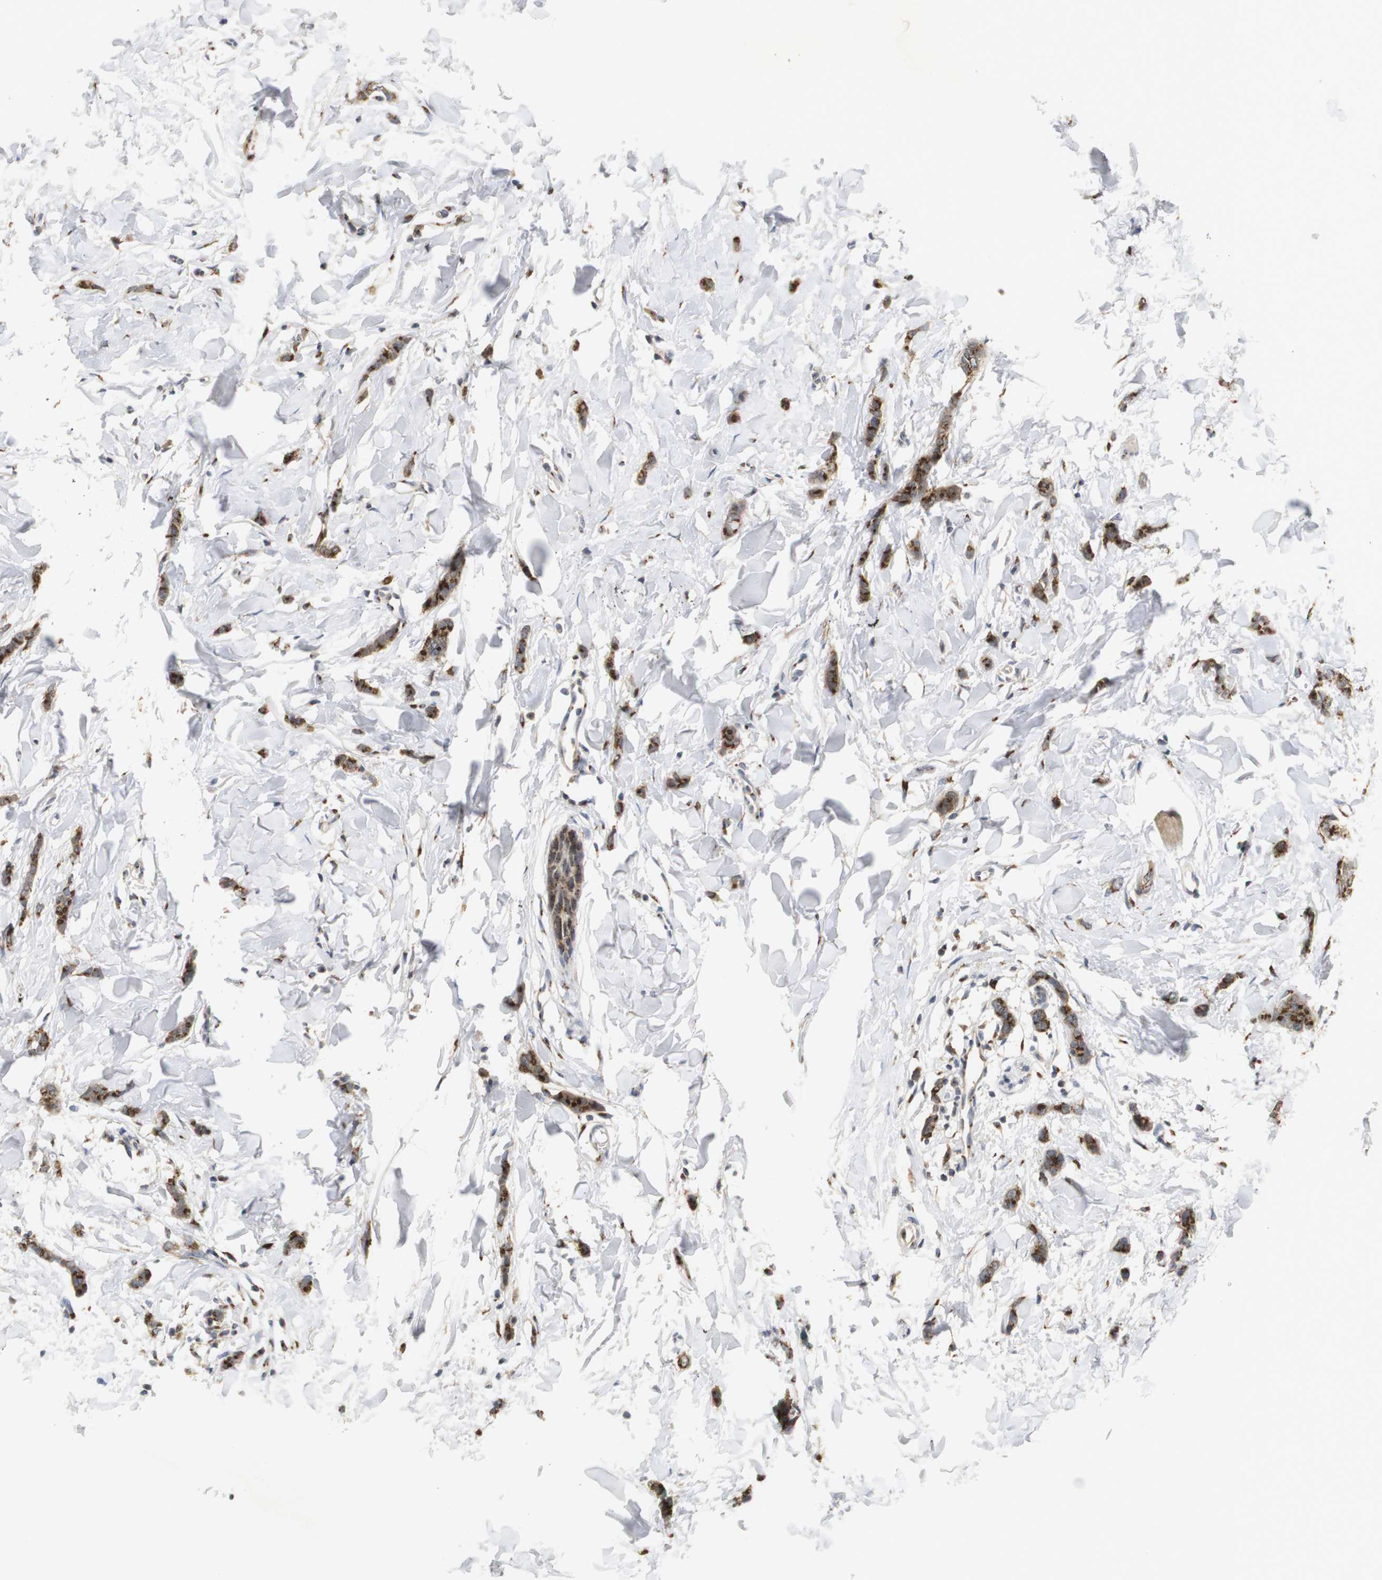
{"staining": {"intensity": "moderate", "quantity": ">75%", "location": "cytoplasmic/membranous"}, "tissue": "breast cancer", "cell_type": "Tumor cells", "image_type": "cancer", "snomed": [{"axis": "morphology", "description": "Lobular carcinoma"}, {"axis": "topography", "description": "Skin"}, {"axis": "topography", "description": "Breast"}], "caption": "Approximately >75% of tumor cells in breast cancer exhibit moderate cytoplasmic/membranous protein staining as visualized by brown immunohistochemical staining.", "gene": "ZFPL1", "patient": {"sex": "female", "age": 46}}